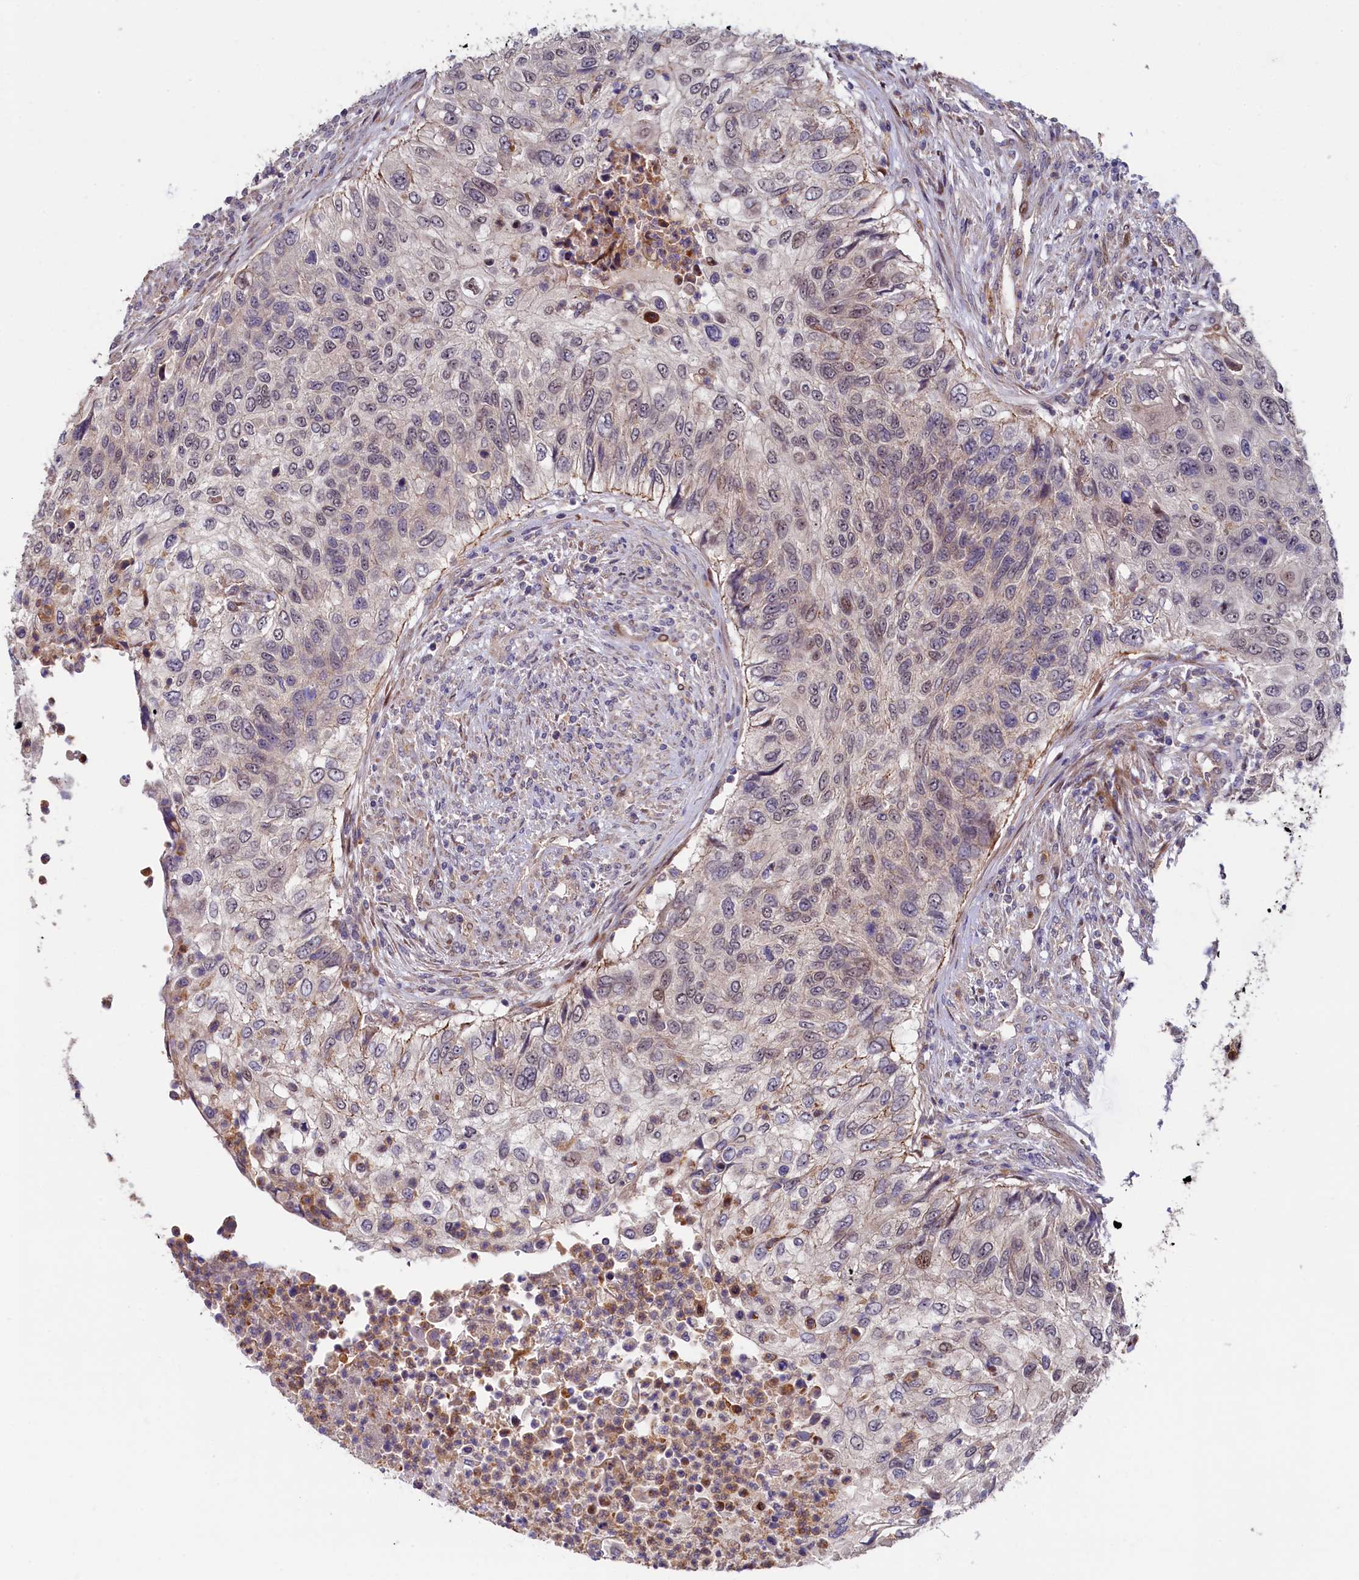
{"staining": {"intensity": "weak", "quantity": "<25%", "location": "cytoplasmic/membranous,nuclear"}, "tissue": "urothelial cancer", "cell_type": "Tumor cells", "image_type": "cancer", "snomed": [{"axis": "morphology", "description": "Urothelial carcinoma, High grade"}, {"axis": "topography", "description": "Urinary bladder"}], "caption": "DAB immunohistochemical staining of urothelial cancer exhibits no significant staining in tumor cells.", "gene": "PIK3C3", "patient": {"sex": "female", "age": 60}}